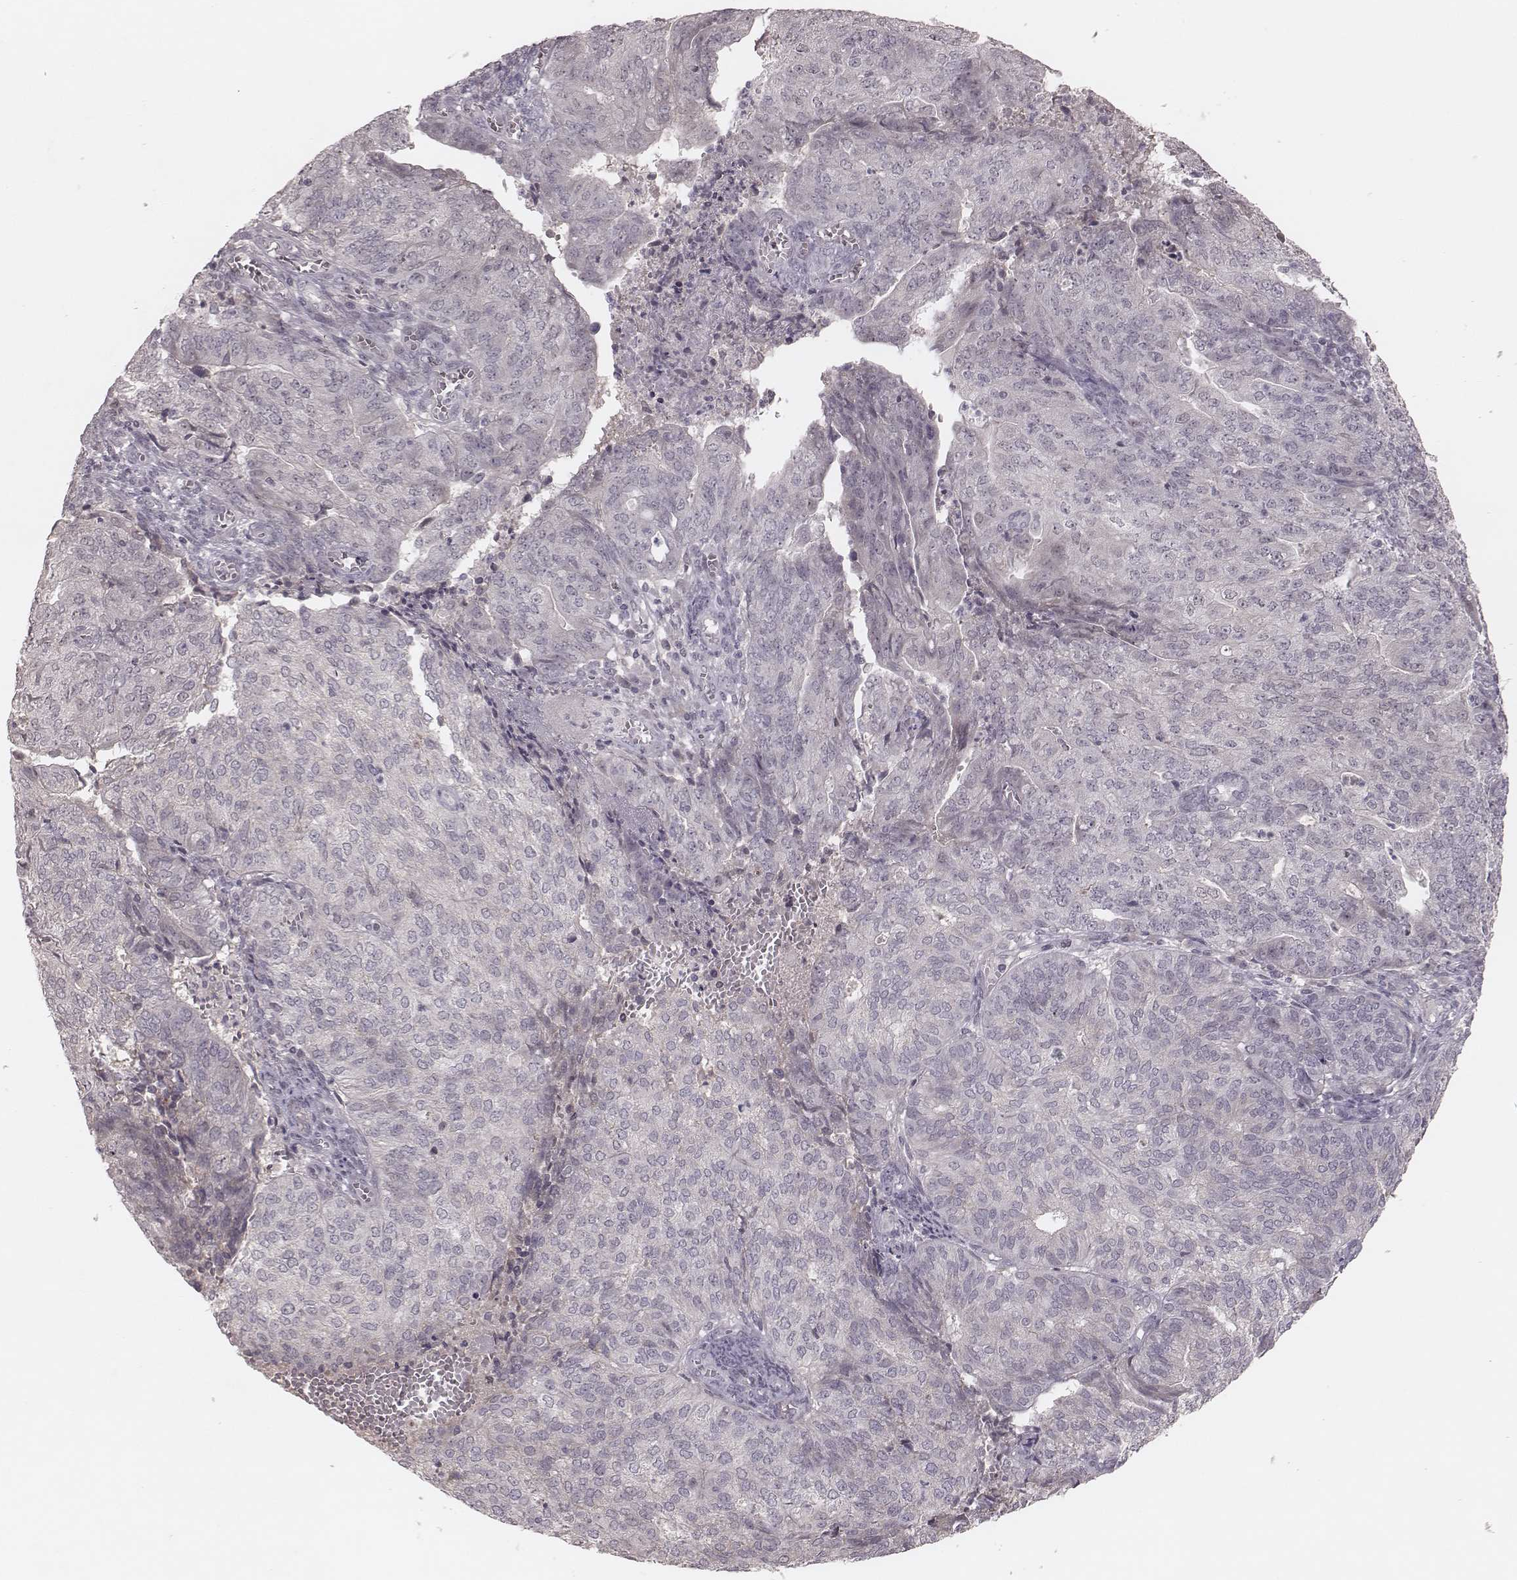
{"staining": {"intensity": "negative", "quantity": "none", "location": "none"}, "tissue": "endometrial cancer", "cell_type": "Tumor cells", "image_type": "cancer", "snomed": [{"axis": "morphology", "description": "Adenocarcinoma, NOS"}, {"axis": "topography", "description": "Endometrium"}], "caption": "A photomicrograph of endometrial cancer stained for a protein demonstrates no brown staining in tumor cells. The staining was performed using DAB to visualize the protein expression in brown, while the nuclei were stained in blue with hematoxylin (Magnification: 20x).", "gene": "FAM13B", "patient": {"sex": "female", "age": 82}}